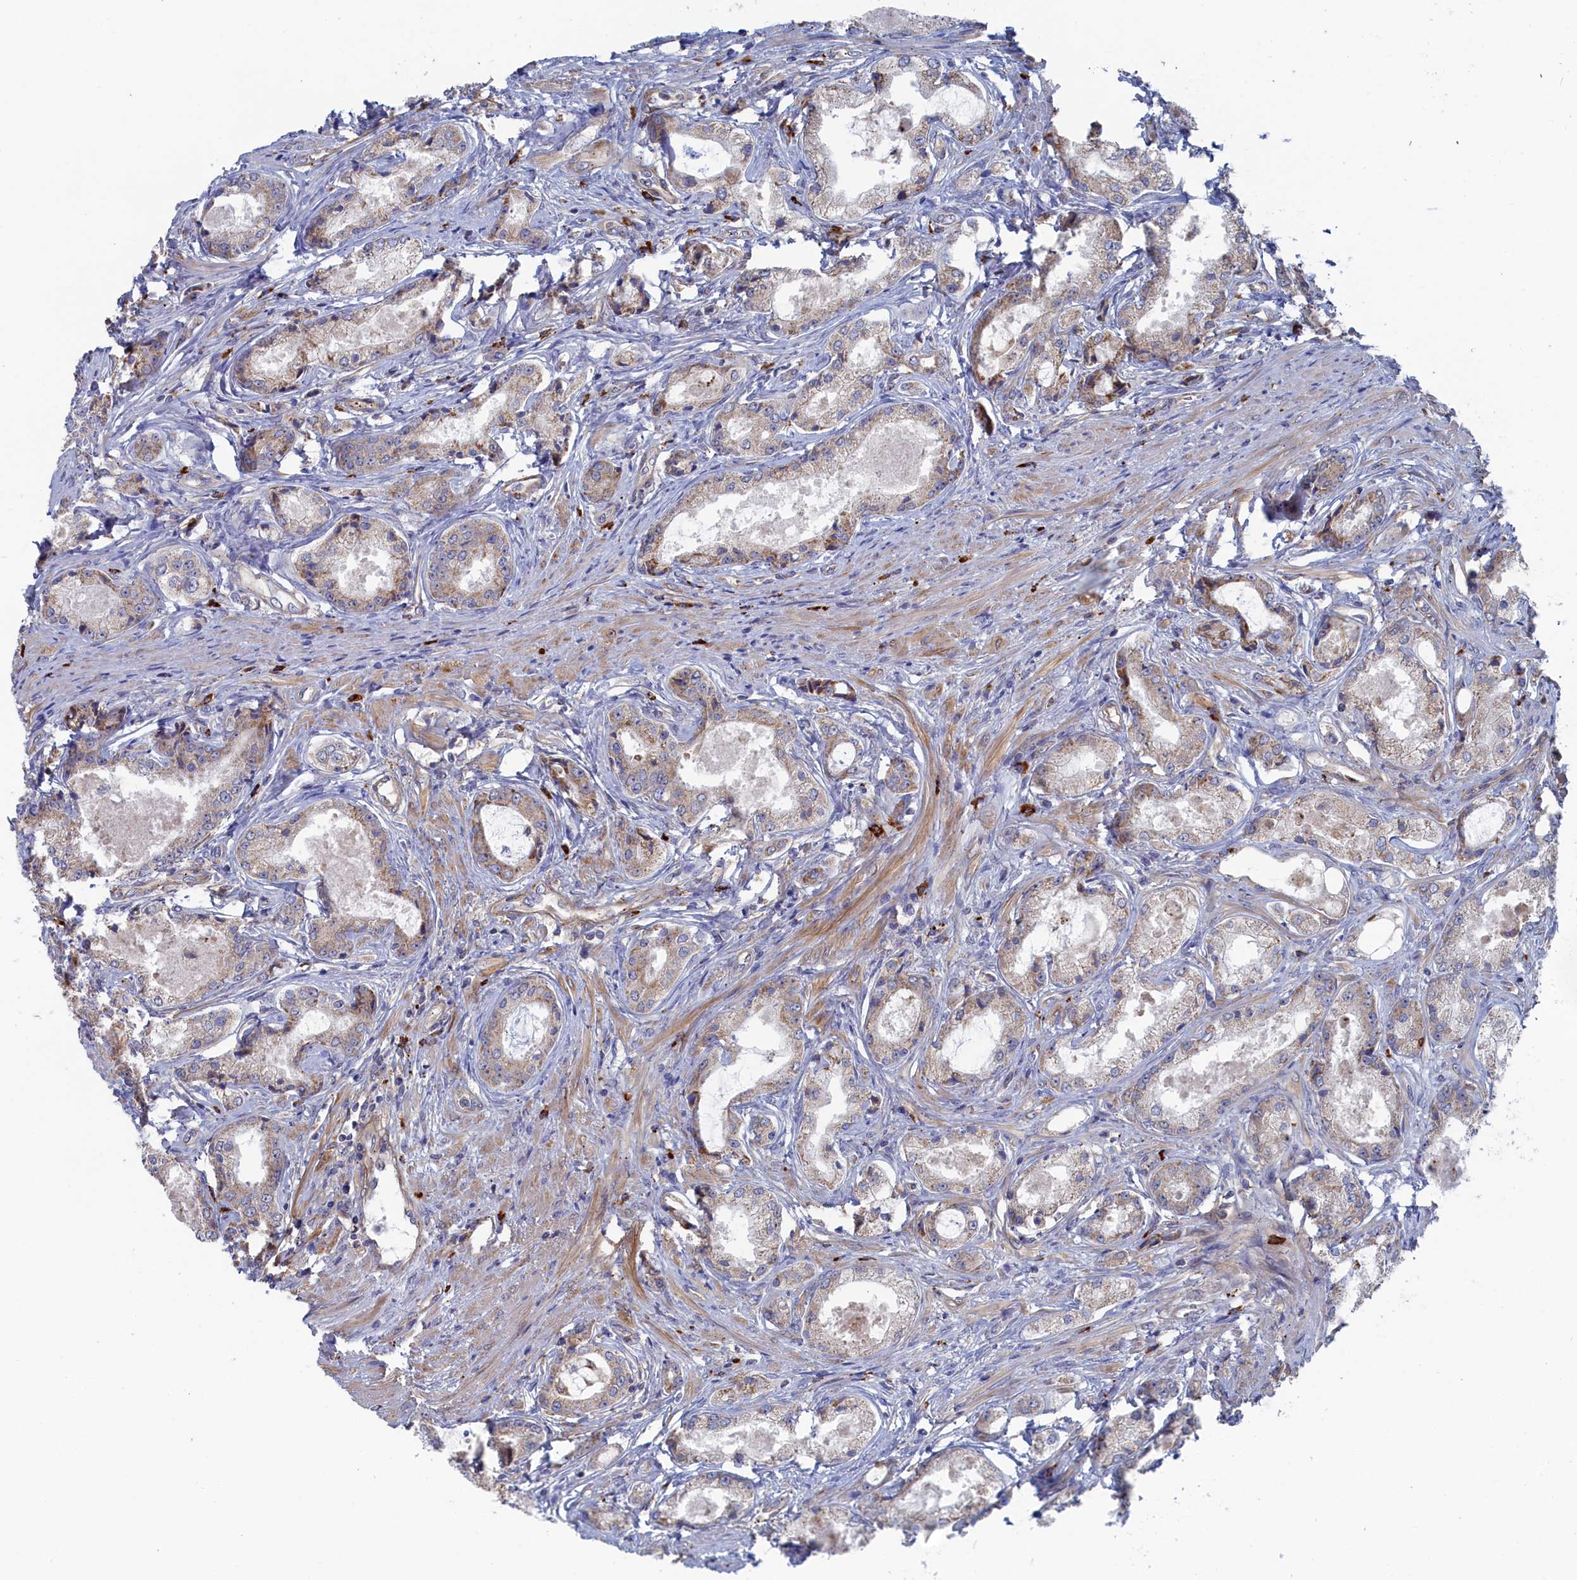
{"staining": {"intensity": "weak", "quantity": "25%-75%", "location": "cytoplasmic/membranous"}, "tissue": "prostate cancer", "cell_type": "Tumor cells", "image_type": "cancer", "snomed": [{"axis": "morphology", "description": "Adenocarcinoma, Low grade"}, {"axis": "topography", "description": "Prostate"}], "caption": "Weak cytoplasmic/membranous positivity for a protein is seen in approximately 25%-75% of tumor cells of prostate cancer using immunohistochemistry (IHC).", "gene": "FILIP1L", "patient": {"sex": "male", "age": 68}}